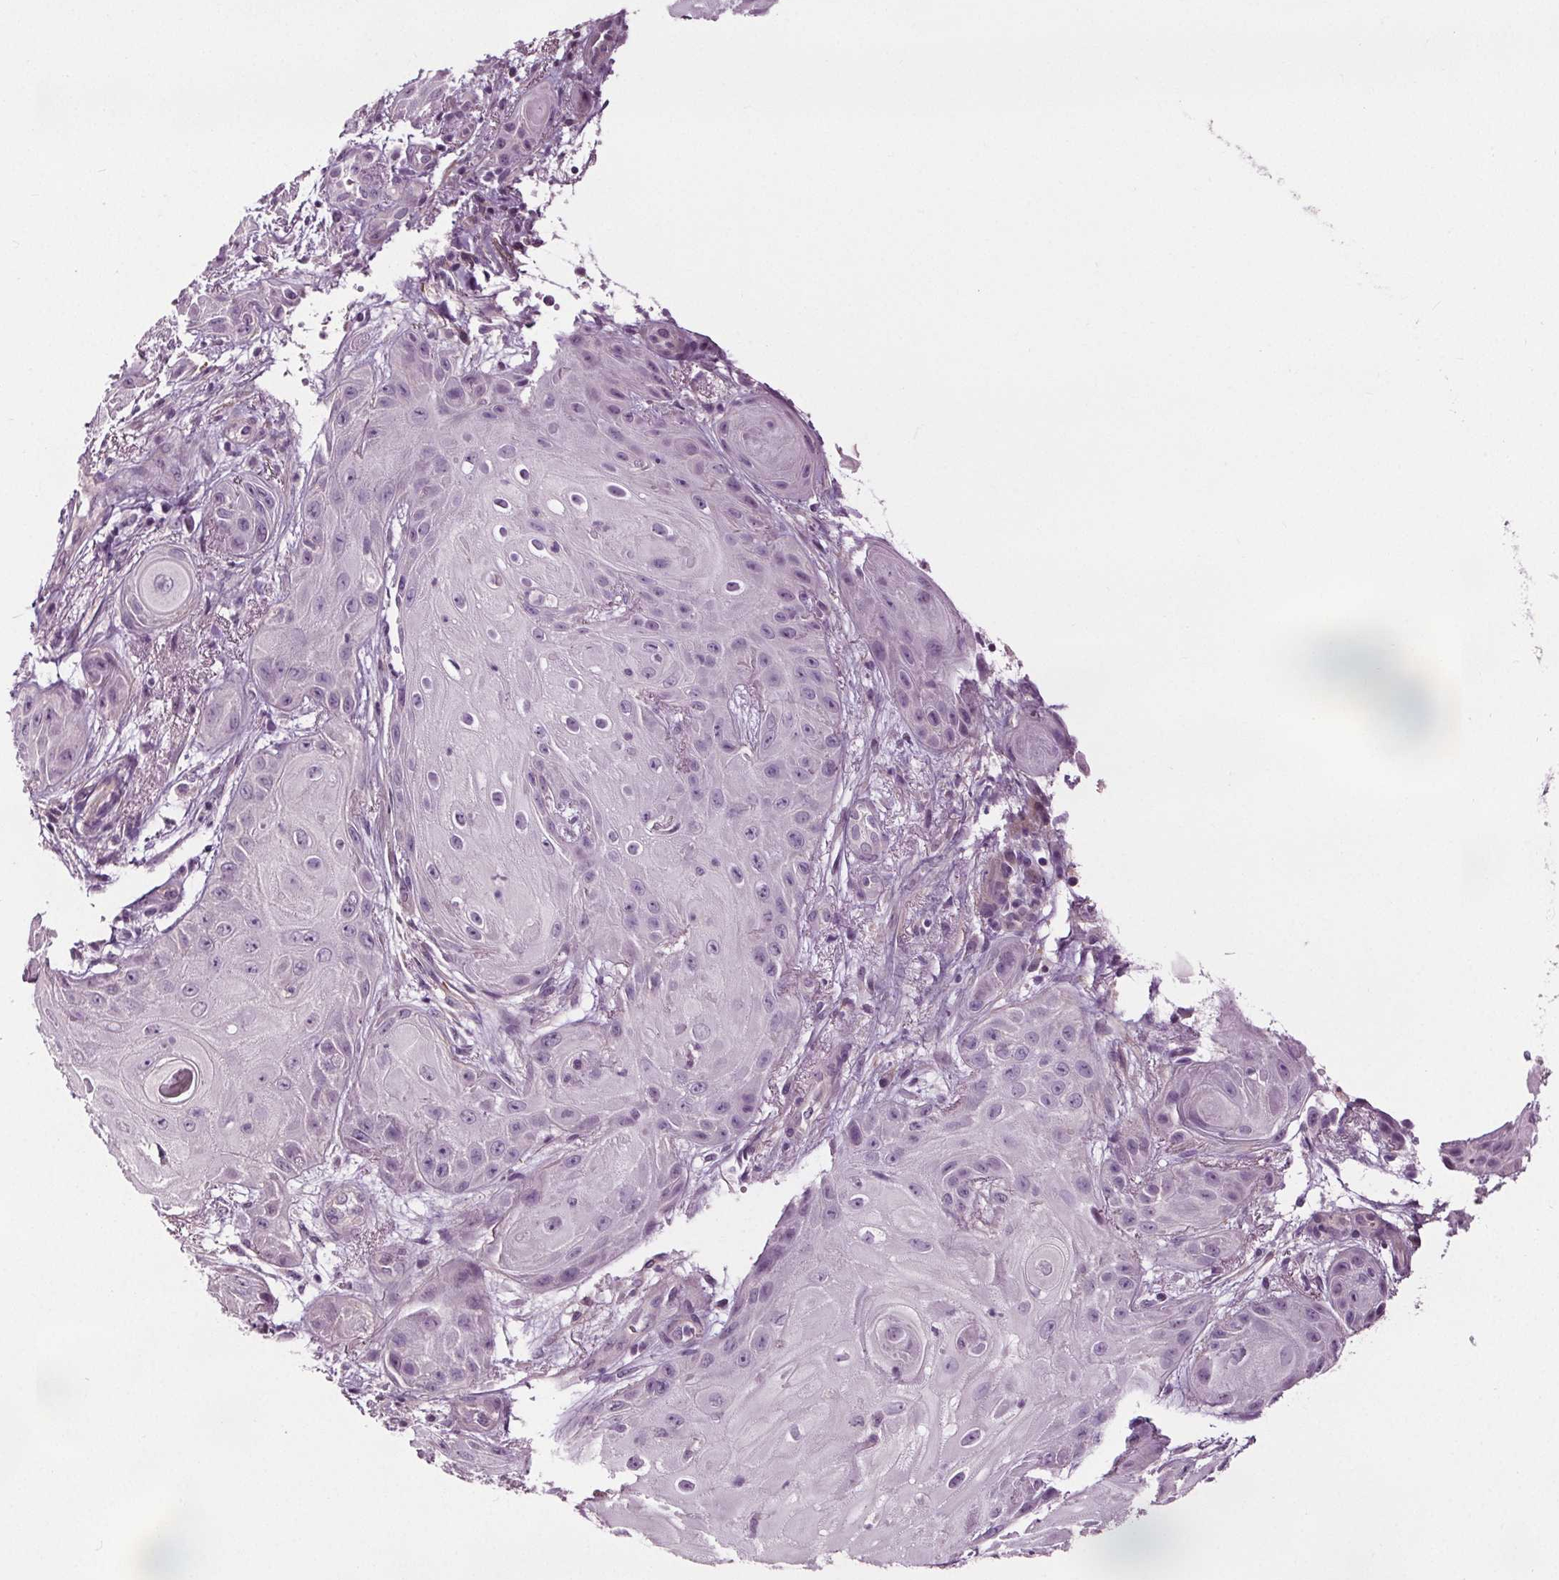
{"staining": {"intensity": "negative", "quantity": "none", "location": "none"}, "tissue": "skin cancer", "cell_type": "Tumor cells", "image_type": "cancer", "snomed": [{"axis": "morphology", "description": "Squamous cell carcinoma, NOS"}, {"axis": "topography", "description": "Skin"}], "caption": "The histopathology image reveals no staining of tumor cells in squamous cell carcinoma (skin).", "gene": "RASA1", "patient": {"sex": "male", "age": 62}}